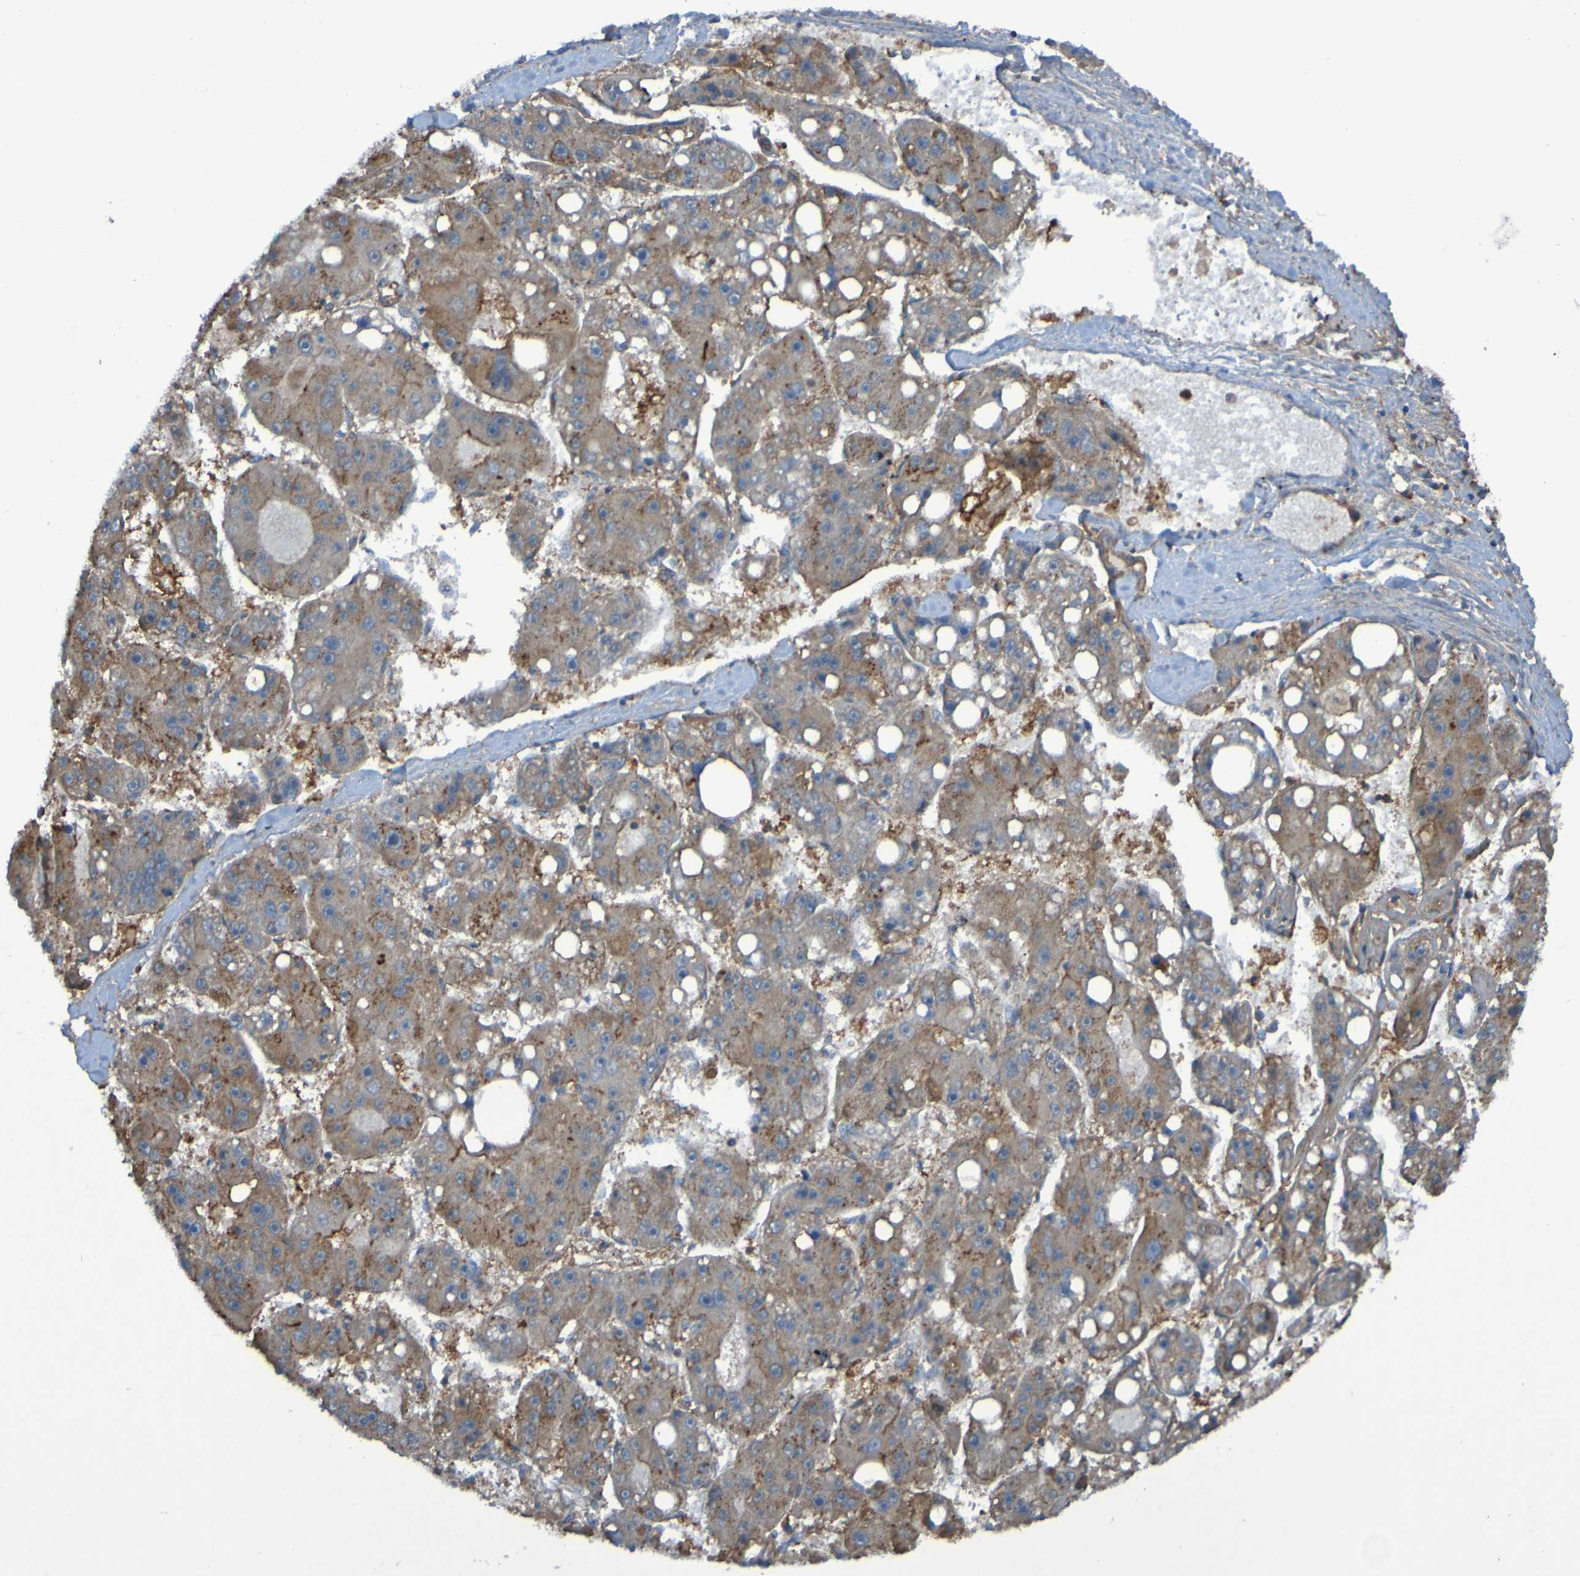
{"staining": {"intensity": "moderate", "quantity": ">75%", "location": "cytoplasmic/membranous"}, "tissue": "liver cancer", "cell_type": "Tumor cells", "image_type": "cancer", "snomed": [{"axis": "morphology", "description": "Carcinoma, Hepatocellular, NOS"}, {"axis": "topography", "description": "Liver"}], "caption": "Liver cancer (hepatocellular carcinoma) tissue displays moderate cytoplasmic/membranous expression in about >75% of tumor cells The staining was performed using DAB to visualize the protein expression in brown, while the nuclei were stained in blue with hematoxylin (Magnification: 20x).", "gene": "PDGFB", "patient": {"sex": "female", "age": 61}}